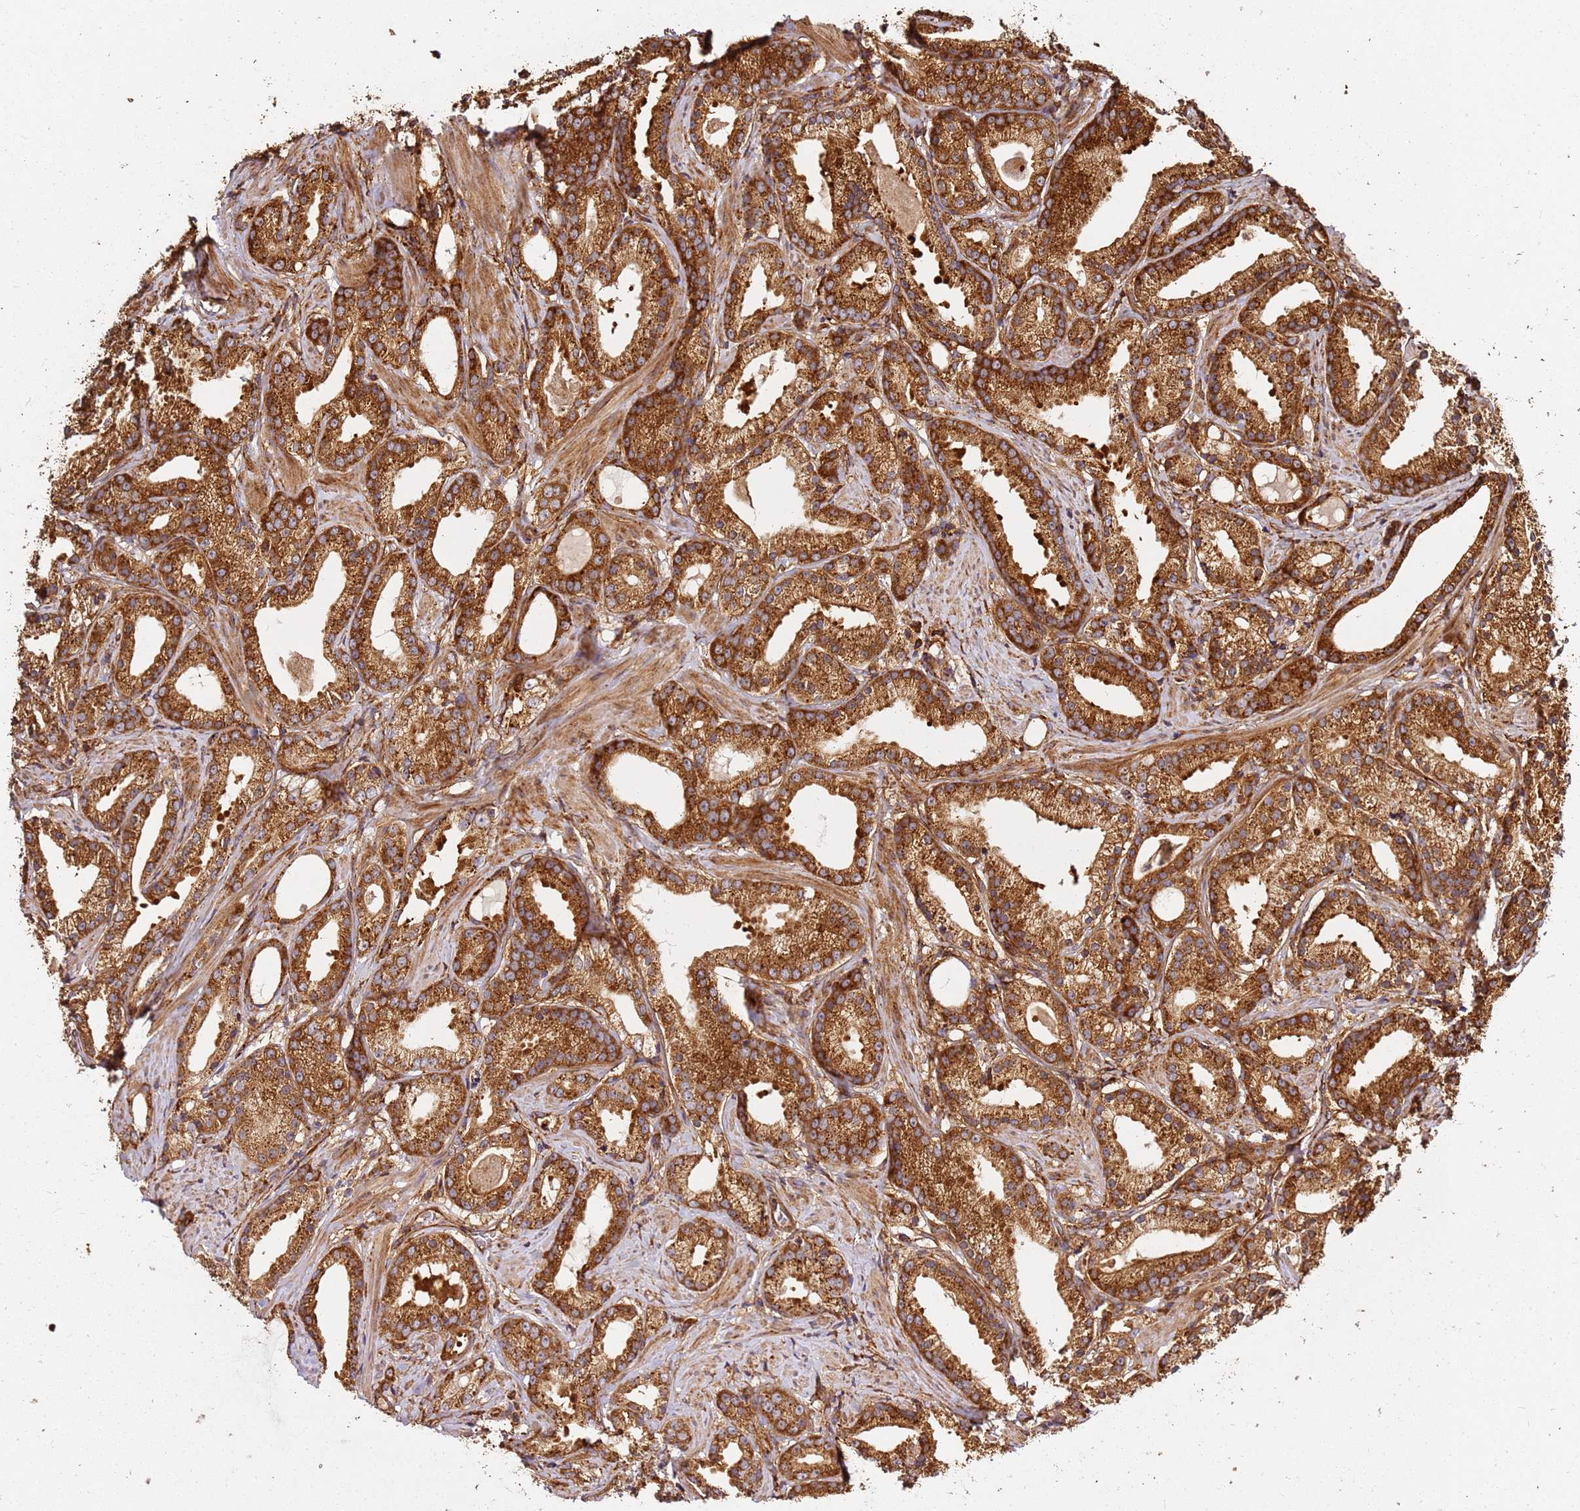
{"staining": {"intensity": "strong", "quantity": ">75%", "location": "cytoplasmic/membranous"}, "tissue": "prostate cancer", "cell_type": "Tumor cells", "image_type": "cancer", "snomed": [{"axis": "morphology", "description": "Adenocarcinoma, Low grade"}, {"axis": "topography", "description": "Prostate"}], "caption": "The histopathology image exhibits immunohistochemical staining of prostate cancer (low-grade adenocarcinoma). There is strong cytoplasmic/membranous staining is seen in about >75% of tumor cells.", "gene": "DVL3", "patient": {"sex": "male", "age": 57}}